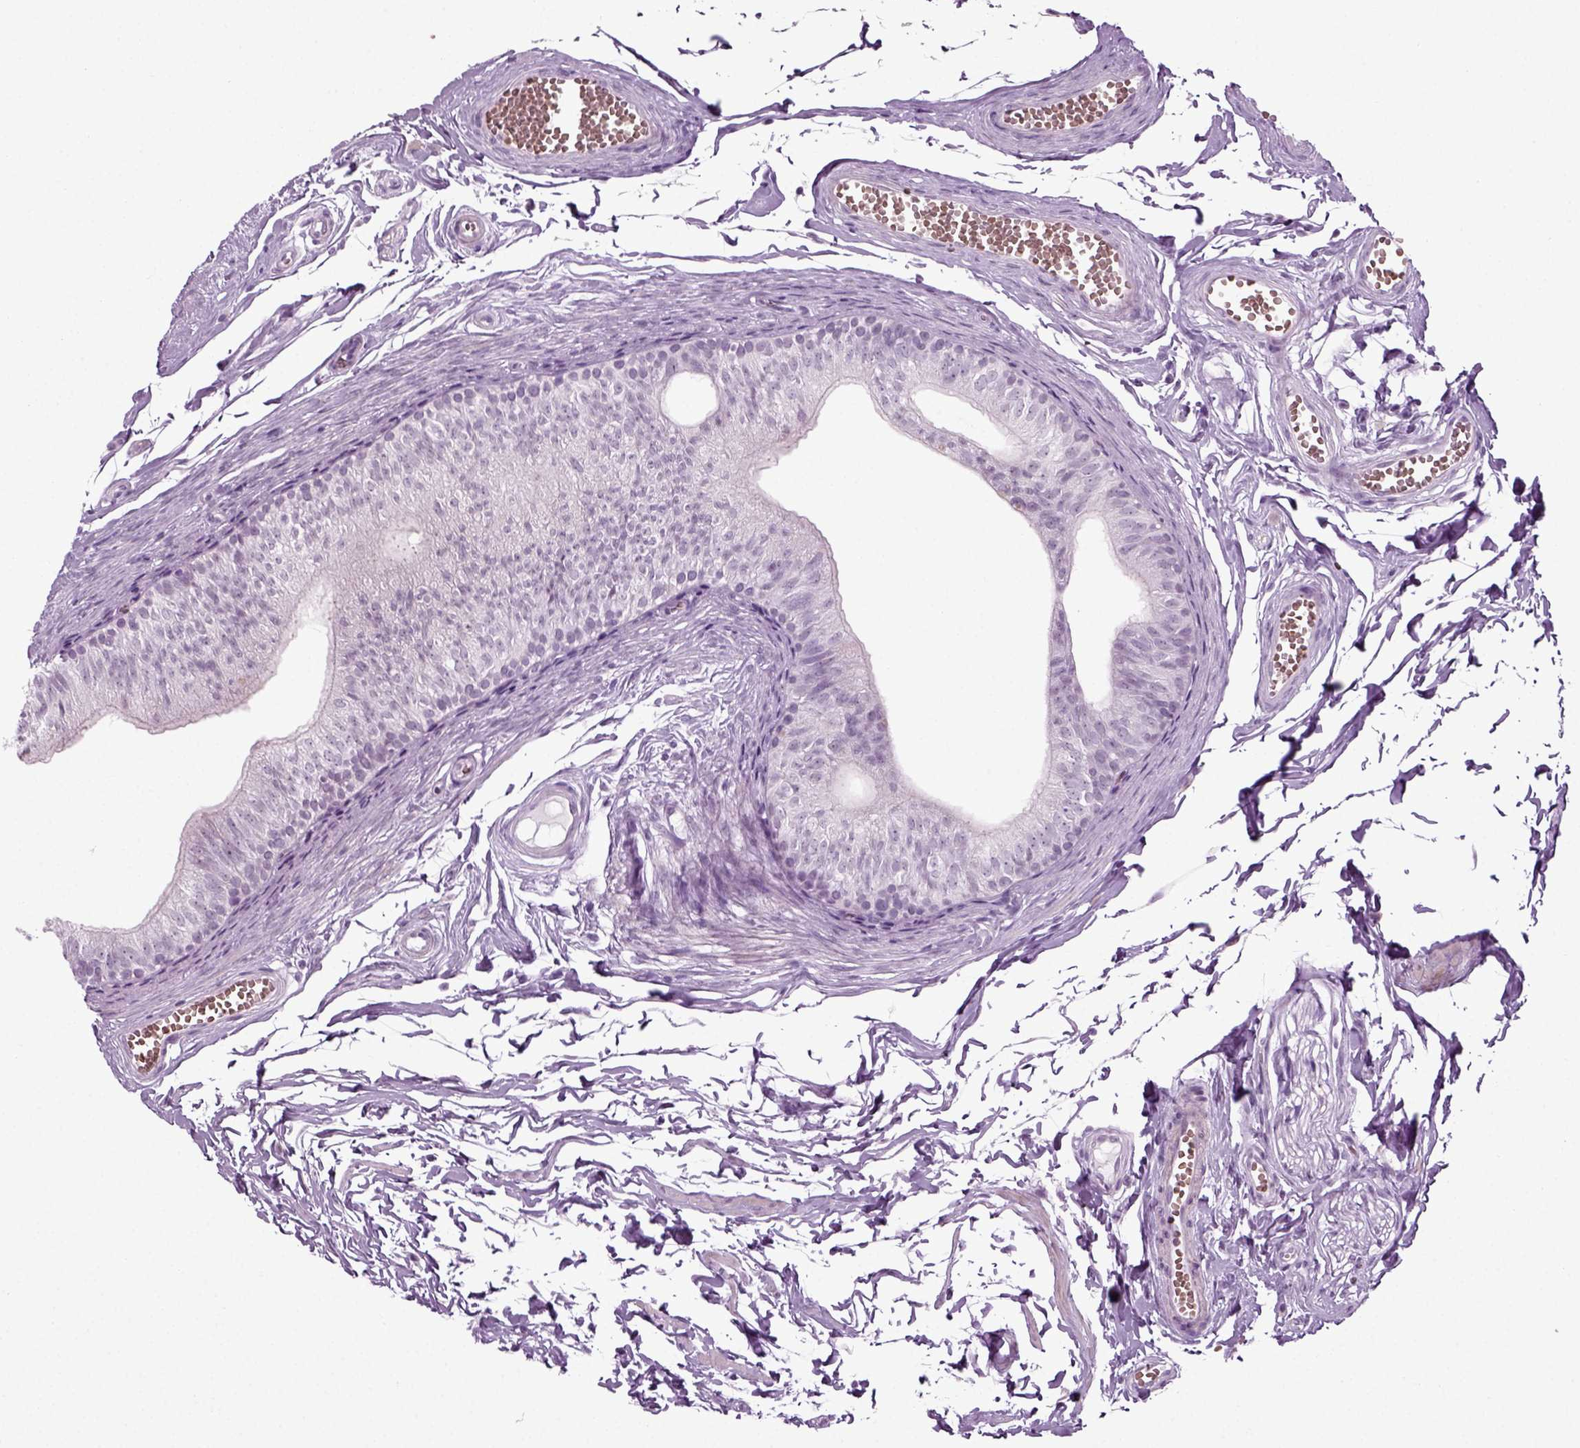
{"staining": {"intensity": "negative", "quantity": "none", "location": "none"}, "tissue": "epididymis", "cell_type": "Glandular cells", "image_type": "normal", "snomed": [{"axis": "morphology", "description": "Normal tissue, NOS"}, {"axis": "topography", "description": "Epididymis"}], "caption": "Micrograph shows no significant protein positivity in glandular cells of benign epididymis.", "gene": "ZC2HC1C", "patient": {"sex": "male", "age": 22}}